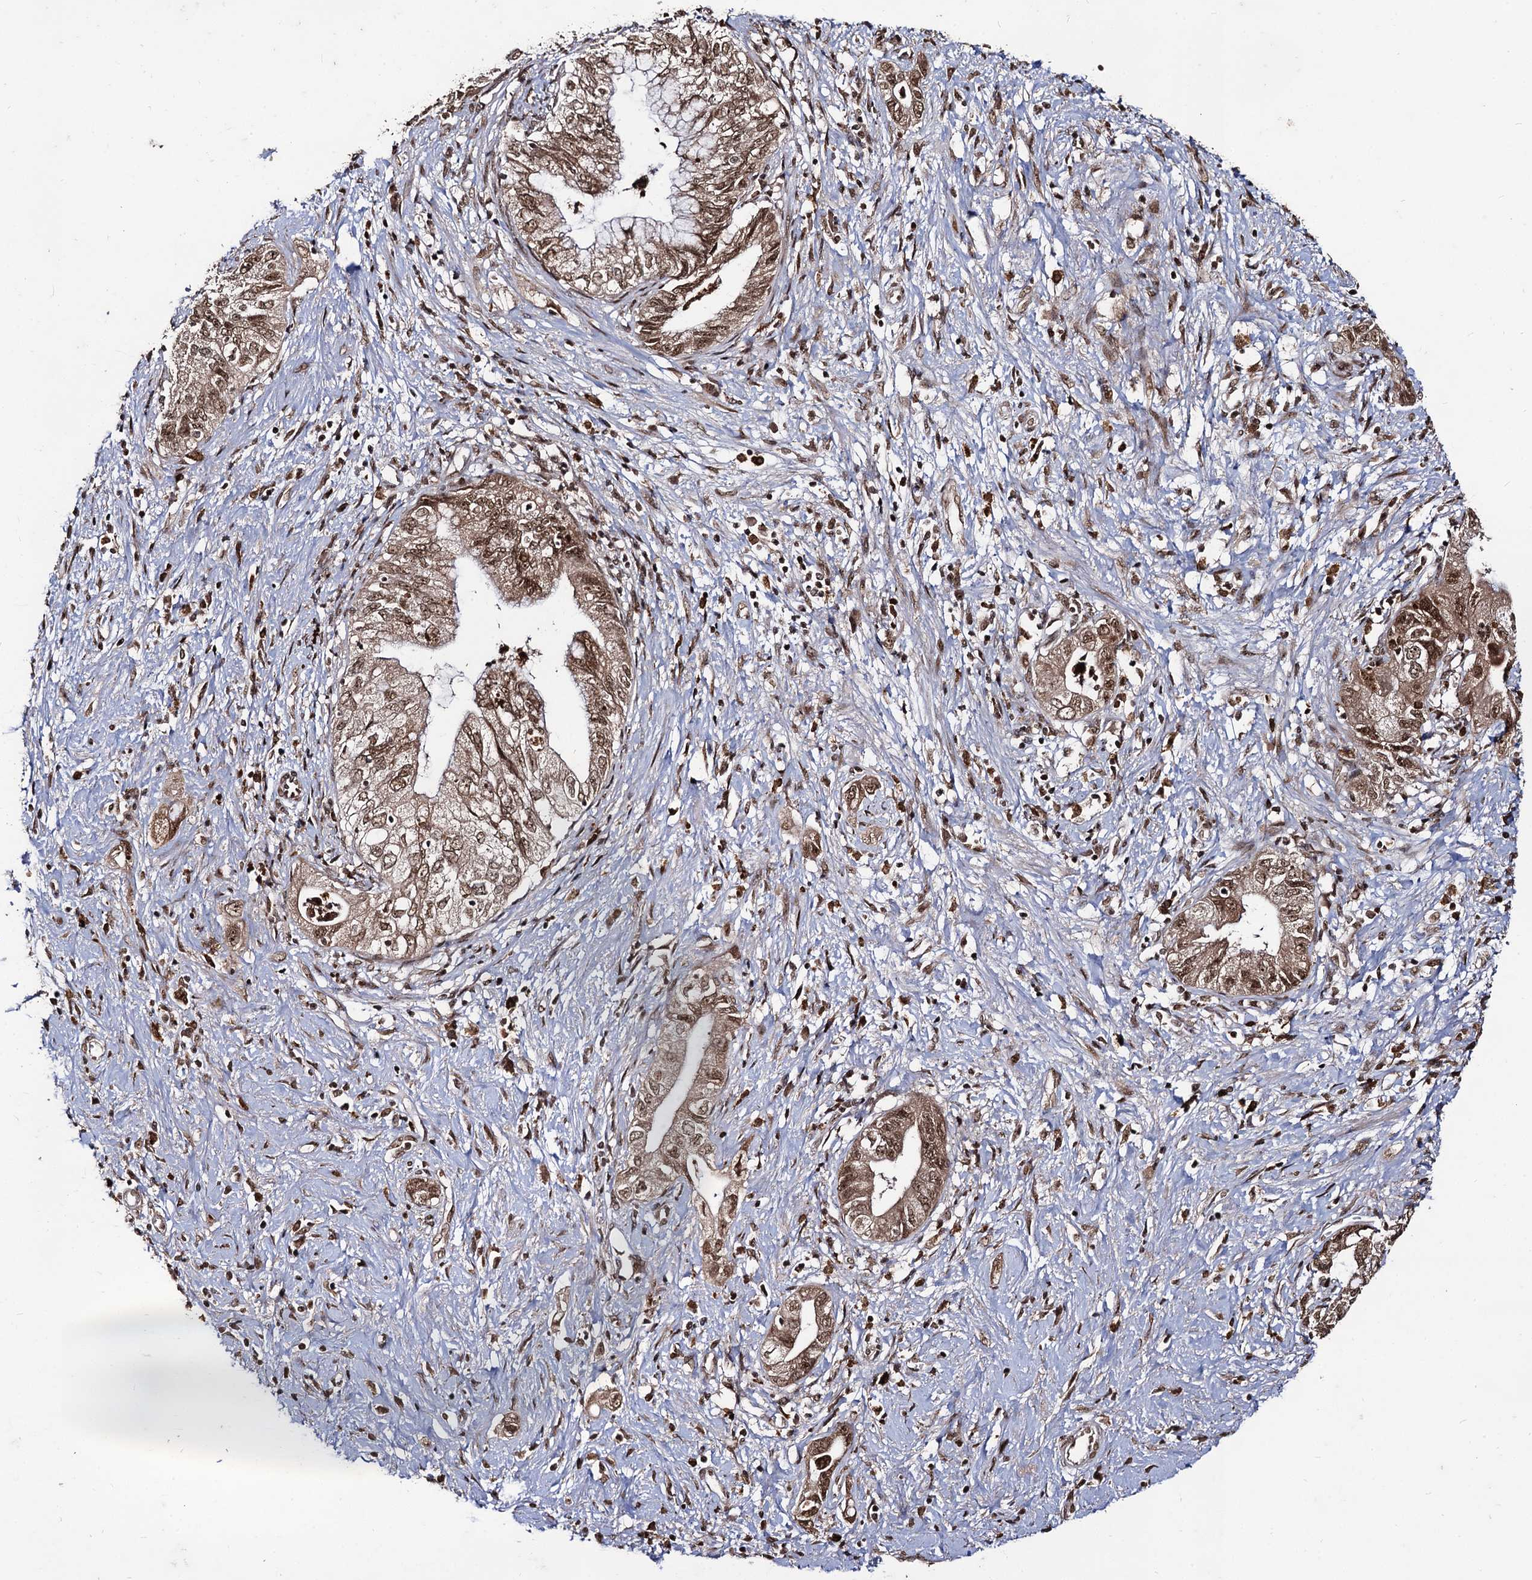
{"staining": {"intensity": "moderate", "quantity": ">75%", "location": "cytoplasmic/membranous,nuclear"}, "tissue": "pancreatic cancer", "cell_type": "Tumor cells", "image_type": "cancer", "snomed": [{"axis": "morphology", "description": "Adenocarcinoma, NOS"}, {"axis": "topography", "description": "Pancreas"}], "caption": "Immunohistochemical staining of pancreatic cancer demonstrates moderate cytoplasmic/membranous and nuclear protein positivity in approximately >75% of tumor cells. Nuclei are stained in blue.", "gene": "SFSWAP", "patient": {"sex": "female", "age": 73}}